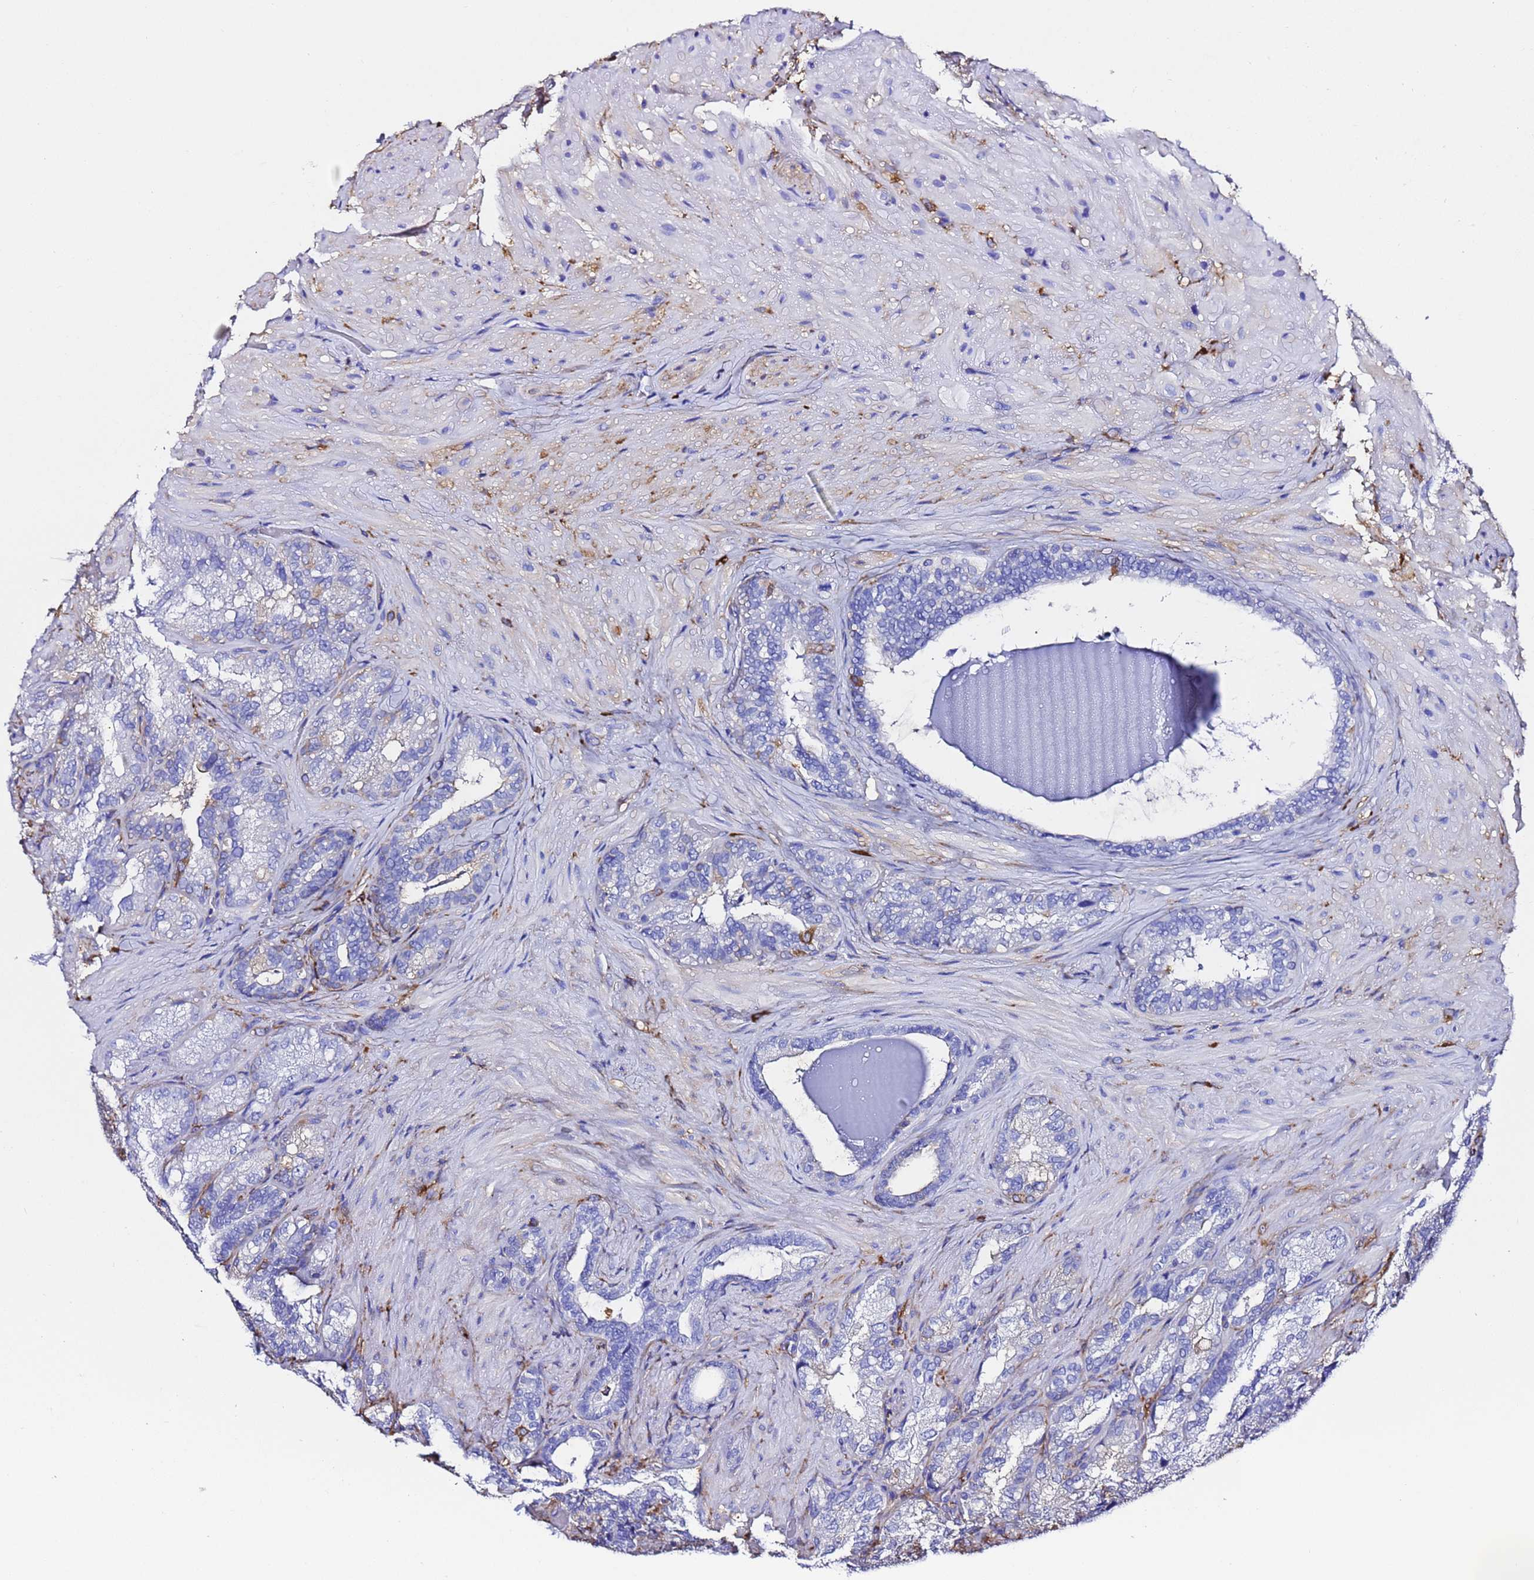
{"staining": {"intensity": "negative", "quantity": "none", "location": "none"}, "tissue": "seminal vesicle", "cell_type": "Glandular cells", "image_type": "normal", "snomed": [{"axis": "morphology", "description": "Normal tissue, NOS"}, {"axis": "topography", "description": "Prostate and seminal vesicle, NOS"}, {"axis": "topography", "description": "Prostate"}, {"axis": "topography", "description": "Seminal veicle"}], "caption": "DAB (3,3'-diaminobenzidine) immunohistochemical staining of unremarkable seminal vesicle reveals no significant positivity in glandular cells.", "gene": "FTL", "patient": {"sex": "male", "age": 67}}